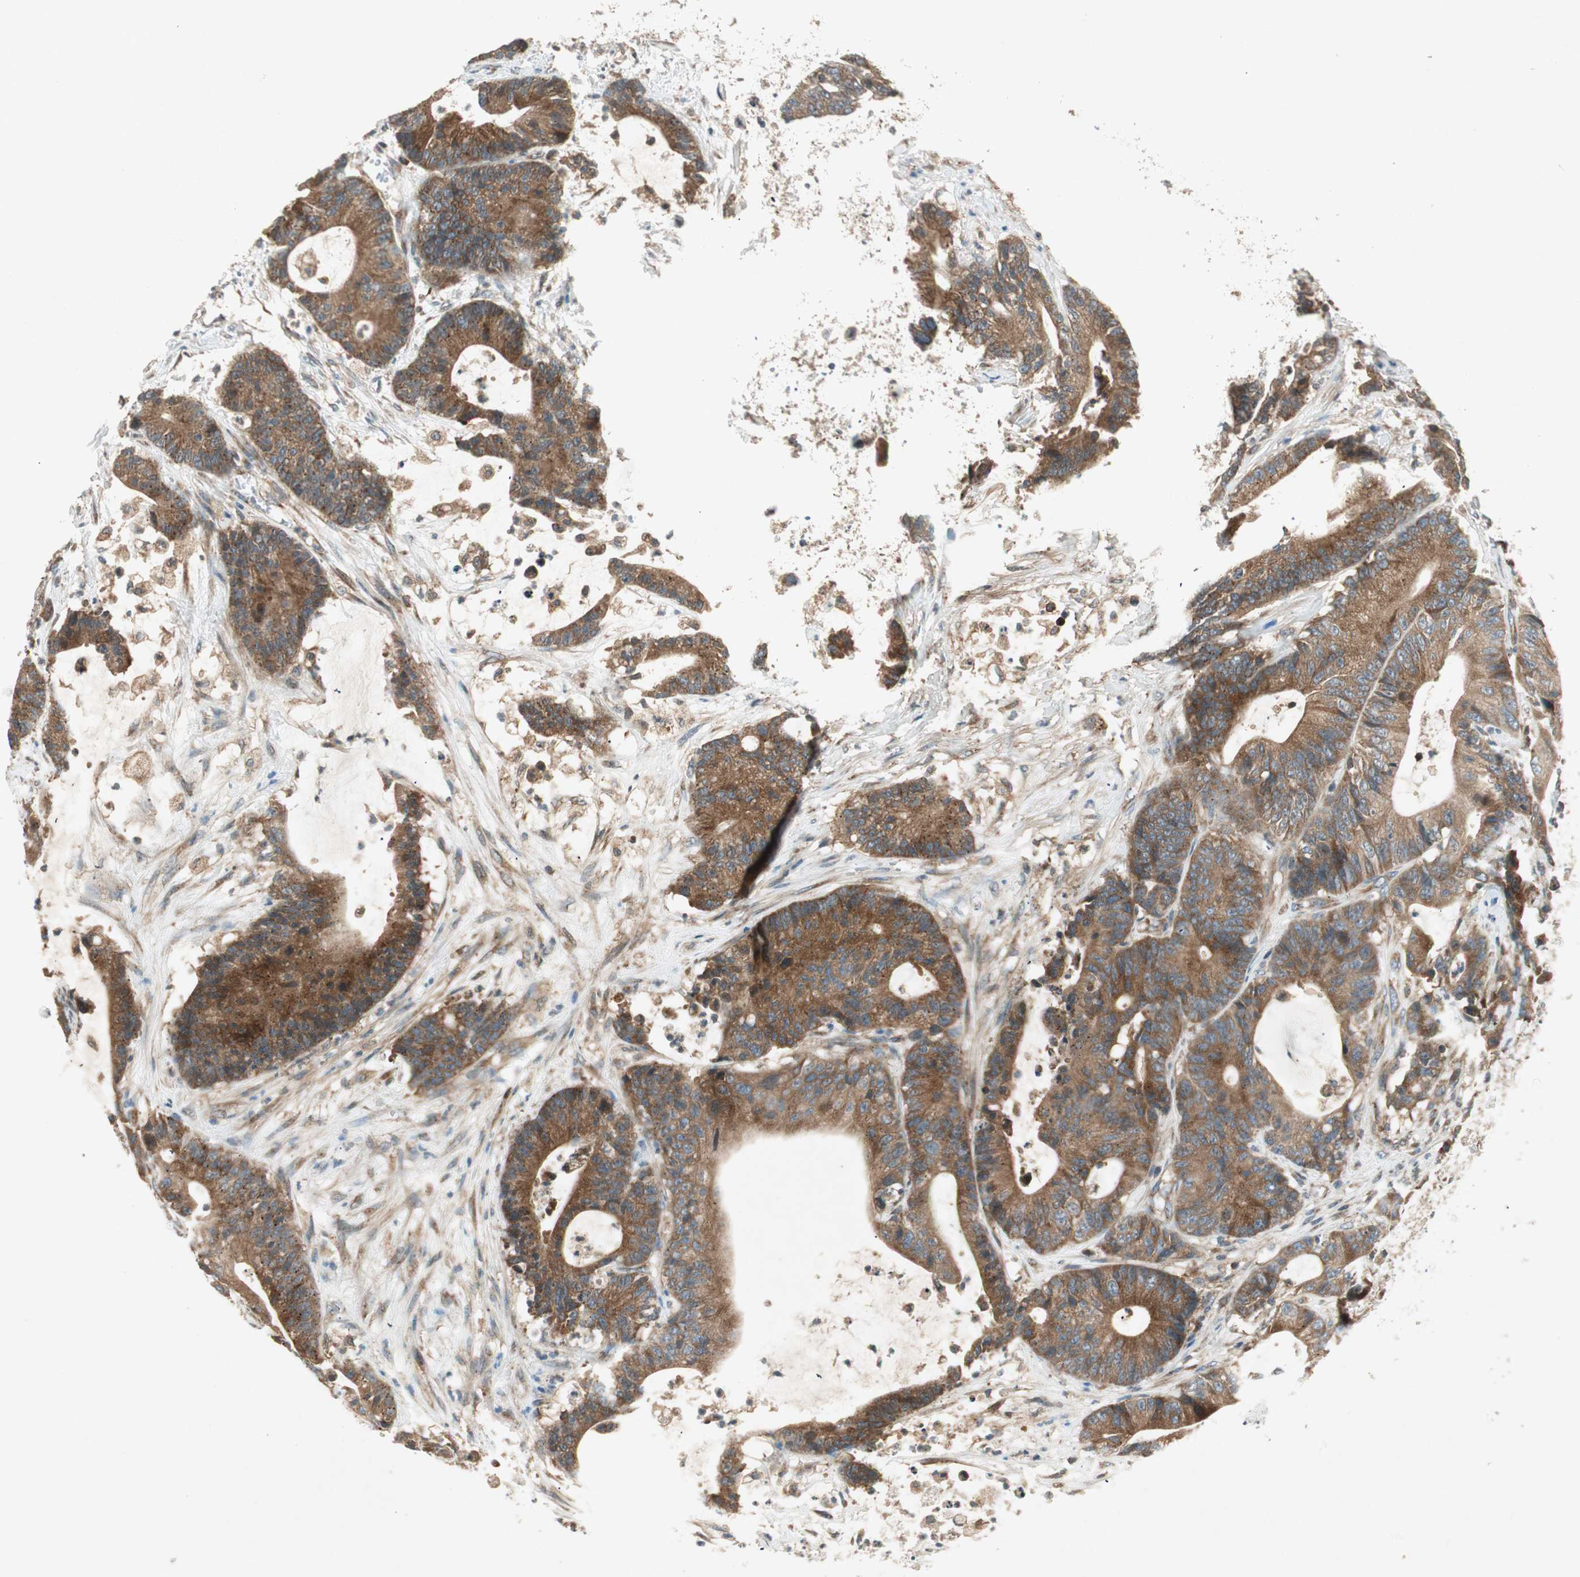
{"staining": {"intensity": "strong", "quantity": ">75%", "location": "cytoplasmic/membranous"}, "tissue": "colorectal cancer", "cell_type": "Tumor cells", "image_type": "cancer", "snomed": [{"axis": "morphology", "description": "Adenocarcinoma, NOS"}, {"axis": "topography", "description": "Colon"}], "caption": "Tumor cells demonstrate high levels of strong cytoplasmic/membranous staining in about >75% of cells in colorectal cancer (adenocarcinoma).", "gene": "CHADL", "patient": {"sex": "female", "age": 84}}